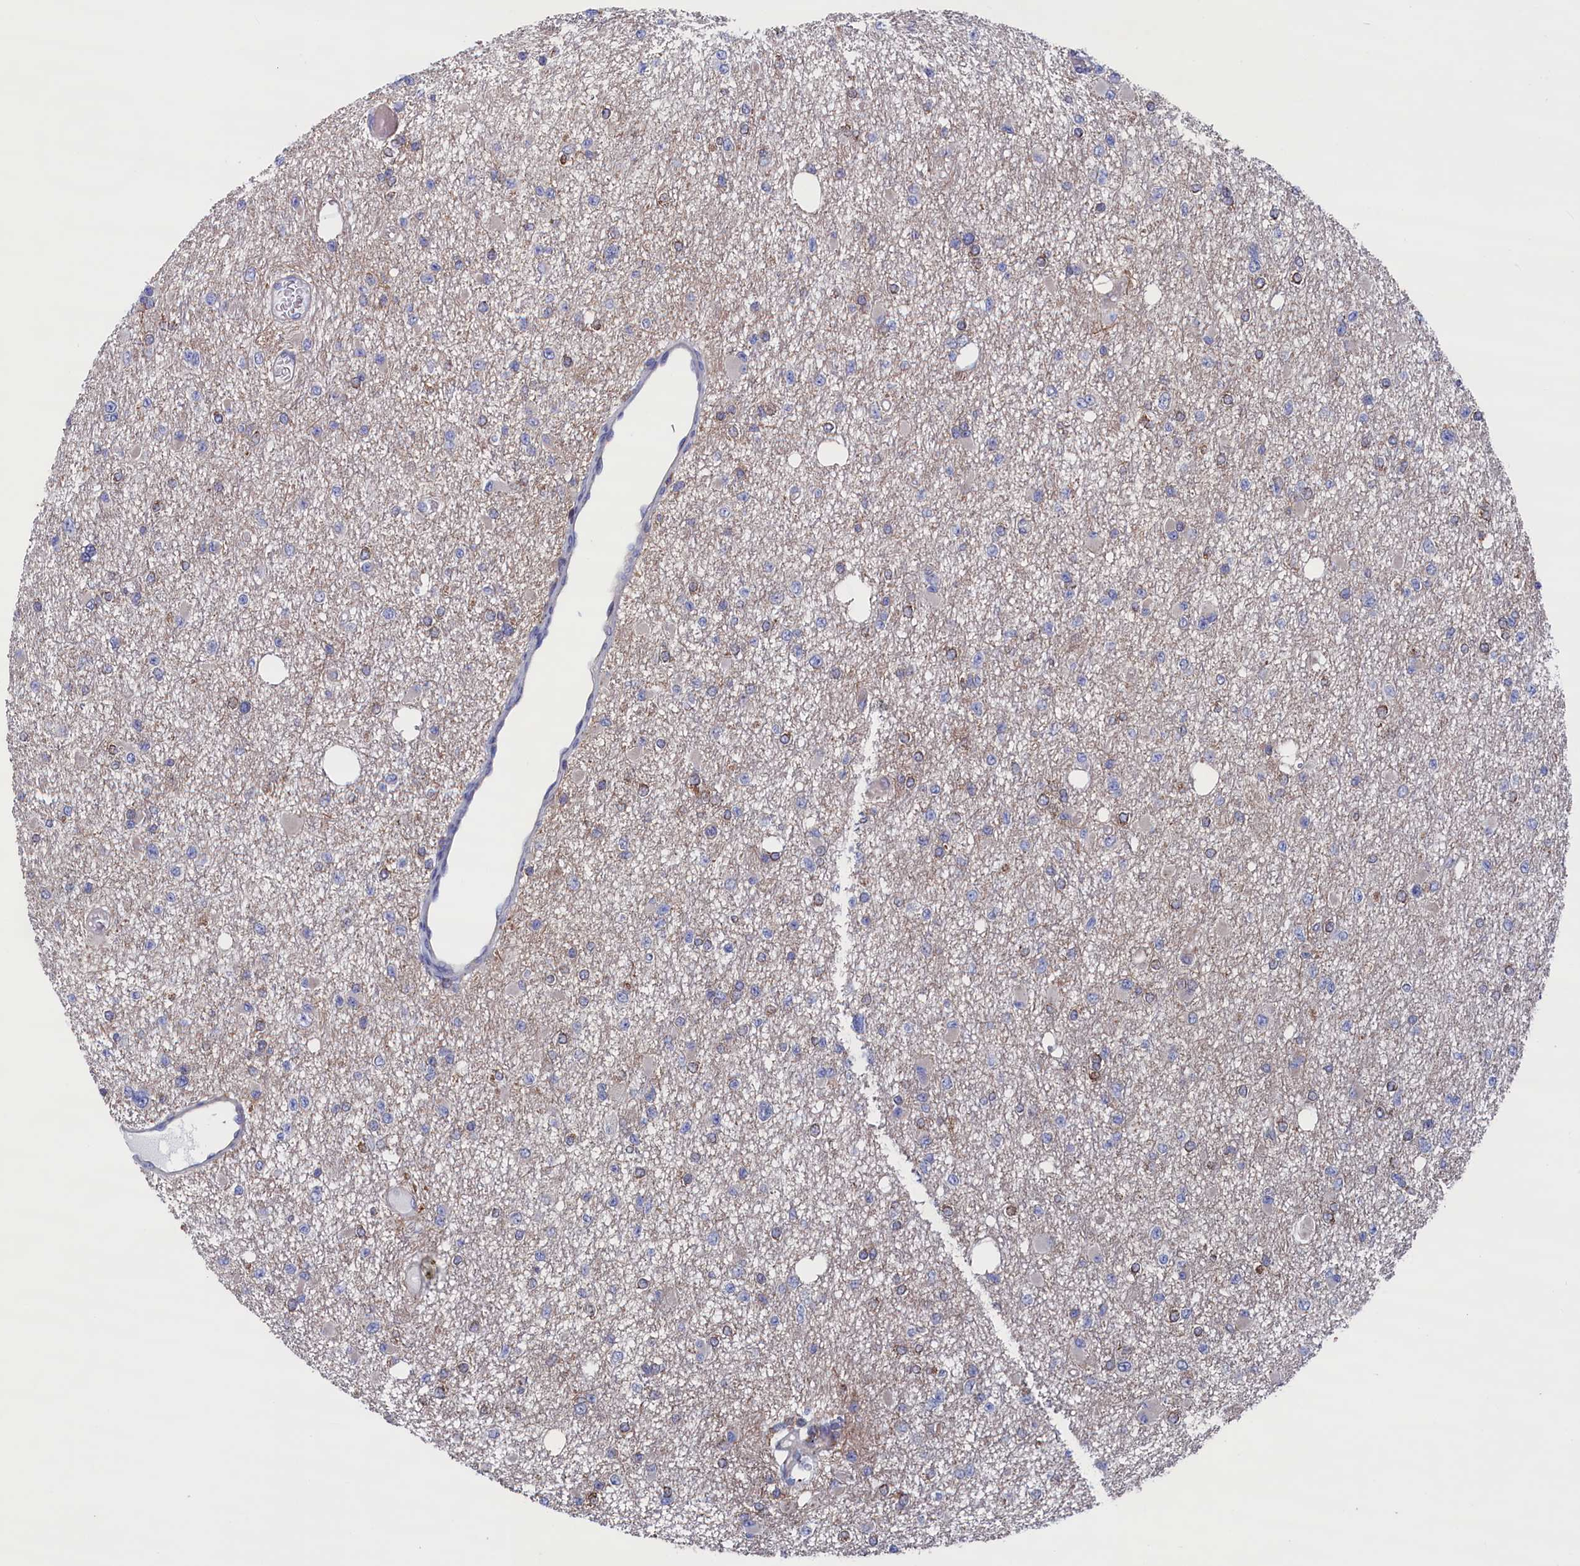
{"staining": {"intensity": "negative", "quantity": "none", "location": "none"}, "tissue": "glioma", "cell_type": "Tumor cells", "image_type": "cancer", "snomed": [{"axis": "morphology", "description": "Glioma, malignant, Low grade"}, {"axis": "topography", "description": "Brain"}], "caption": "Malignant glioma (low-grade) was stained to show a protein in brown. There is no significant staining in tumor cells. The staining is performed using DAB brown chromogen with nuclei counter-stained in using hematoxylin.", "gene": "SPATA13", "patient": {"sex": "female", "age": 22}}